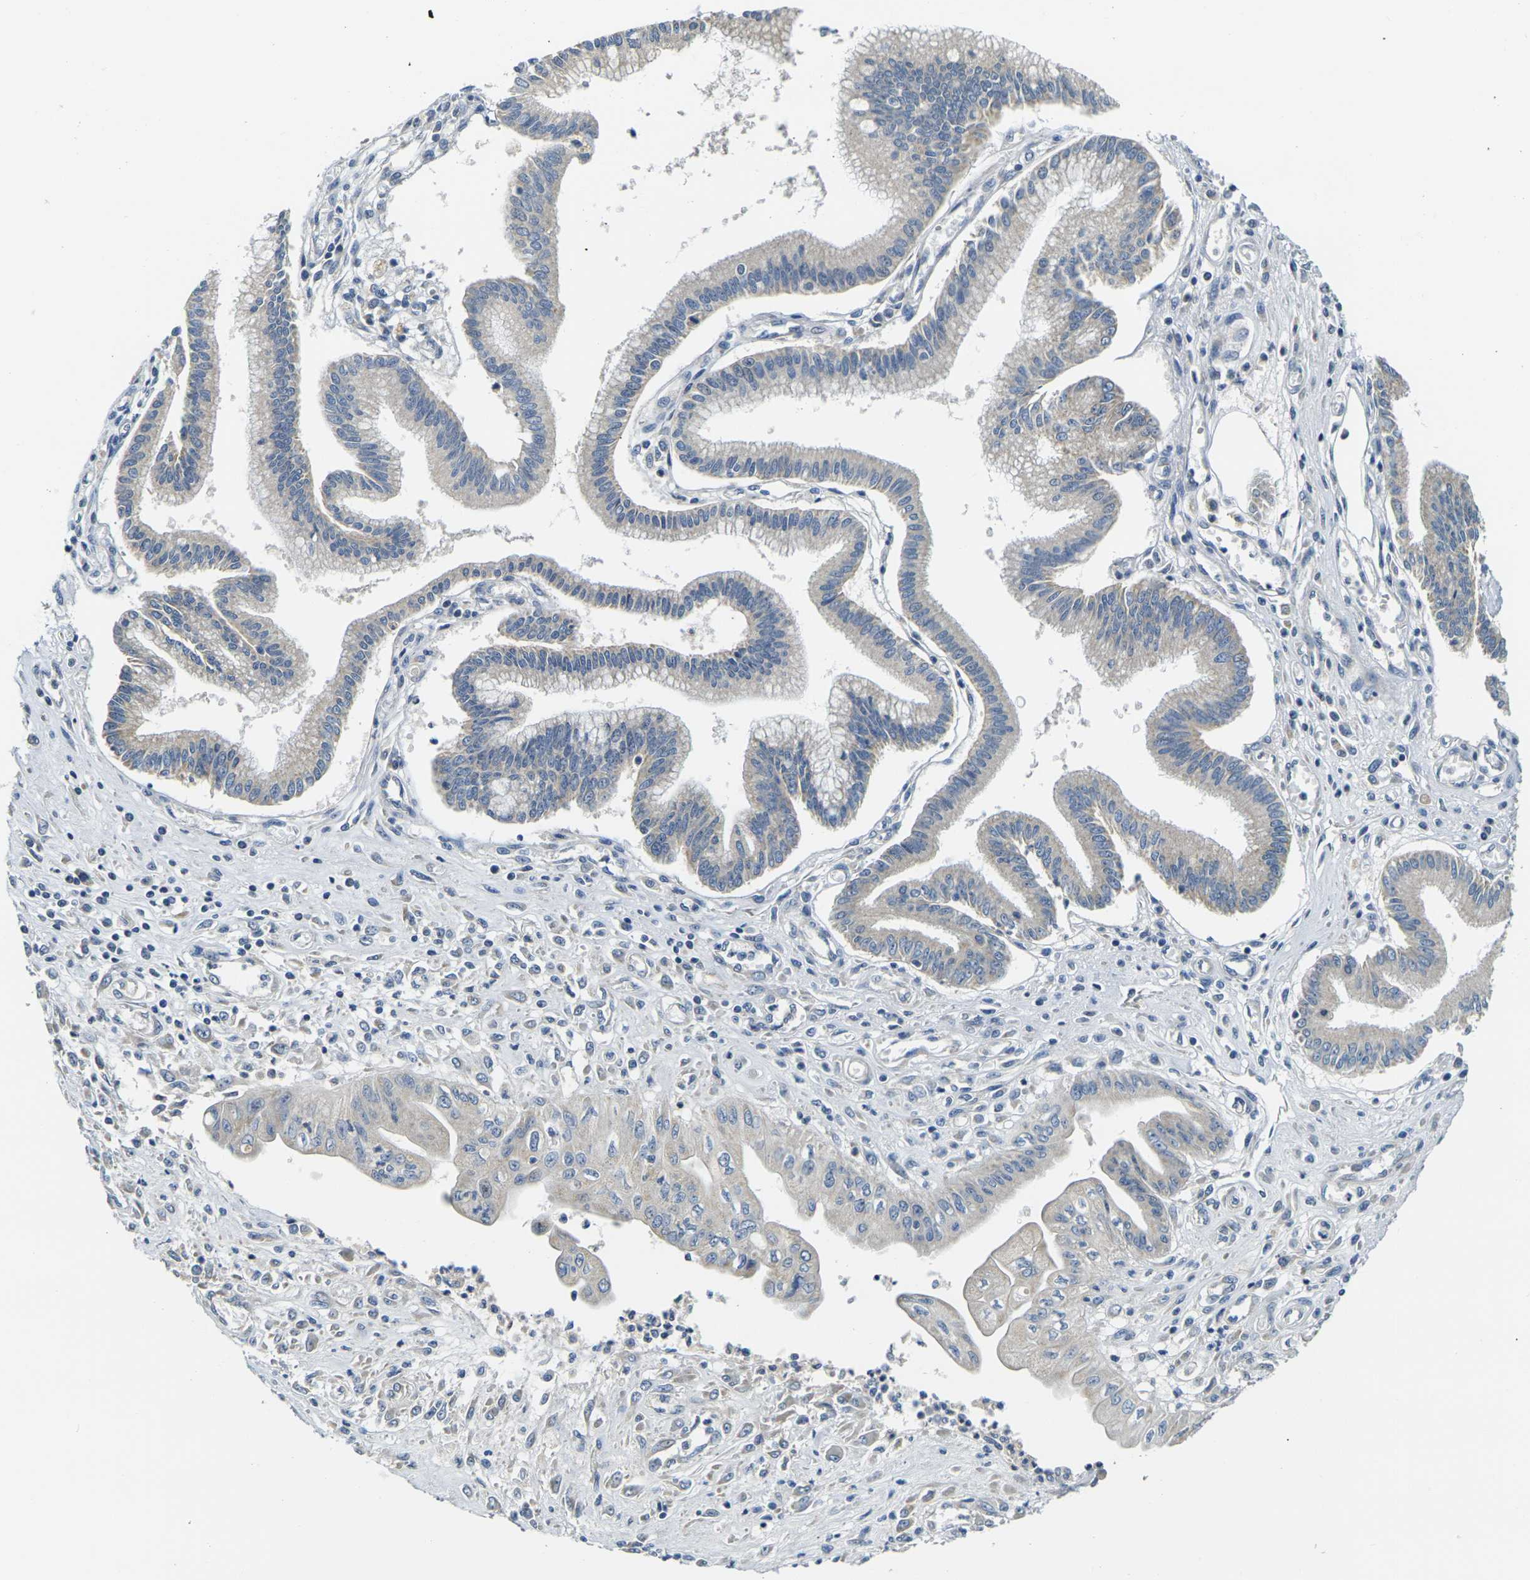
{"staining": {"intensity": "negative", "quantity": "none", "location": "none"}, "tissue": "pancreatic cancer", "cell_type": "Tumor cells", "image_type": "cancer", "snomed": [{"axis": "morphology", "description": "Adenocarcinoma, NOS"}, {"axis": "topography", "description": "Pancreas"}], "caption": "Immunohistochemistry of adenocarcinoma (pancreatic) displays no expression in tumor cells.", "gene": "SHISAL2B", "patient": {"sex": "male", "age": 56}}